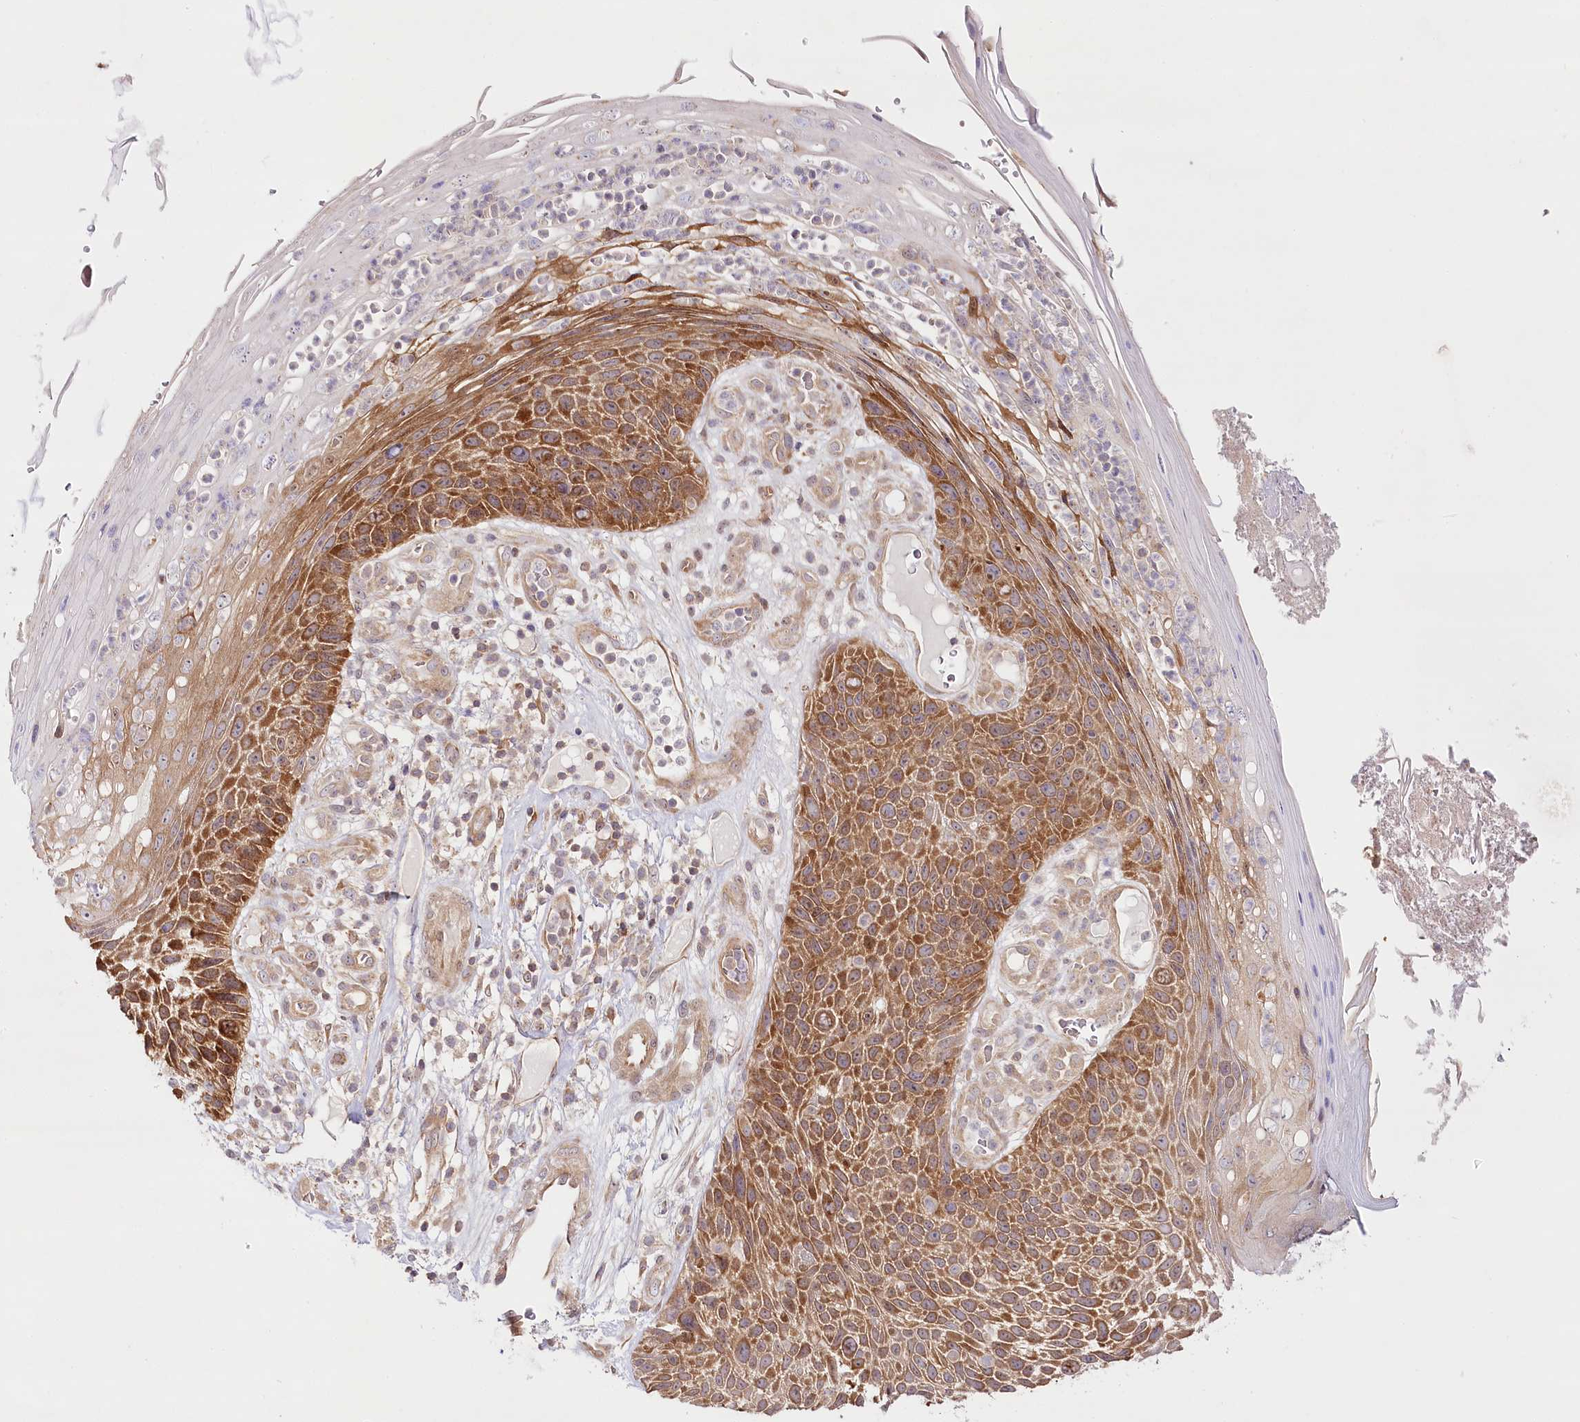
{"staining": {"intensity": "moderate", "quantity": ">75%", "location": "cytoplasmic/membranous"}, "tissue": "skin cancer", "cell_type": "Tumor cells", "image_type": "cancer", "snomed": [{"axis": "morphology", "description": "Squamous cell carcinoma, NOS"}, {"axis": "topography", "description": "Skin"}], "caption": "Tumor cells display medium levels of moderate cytoplasmic/membranous staining in approximately >75% of cells in squamous cell carcinoma (skin).", "gene": "INPP4B", "patient": {"sex": "female", "age": 88}}